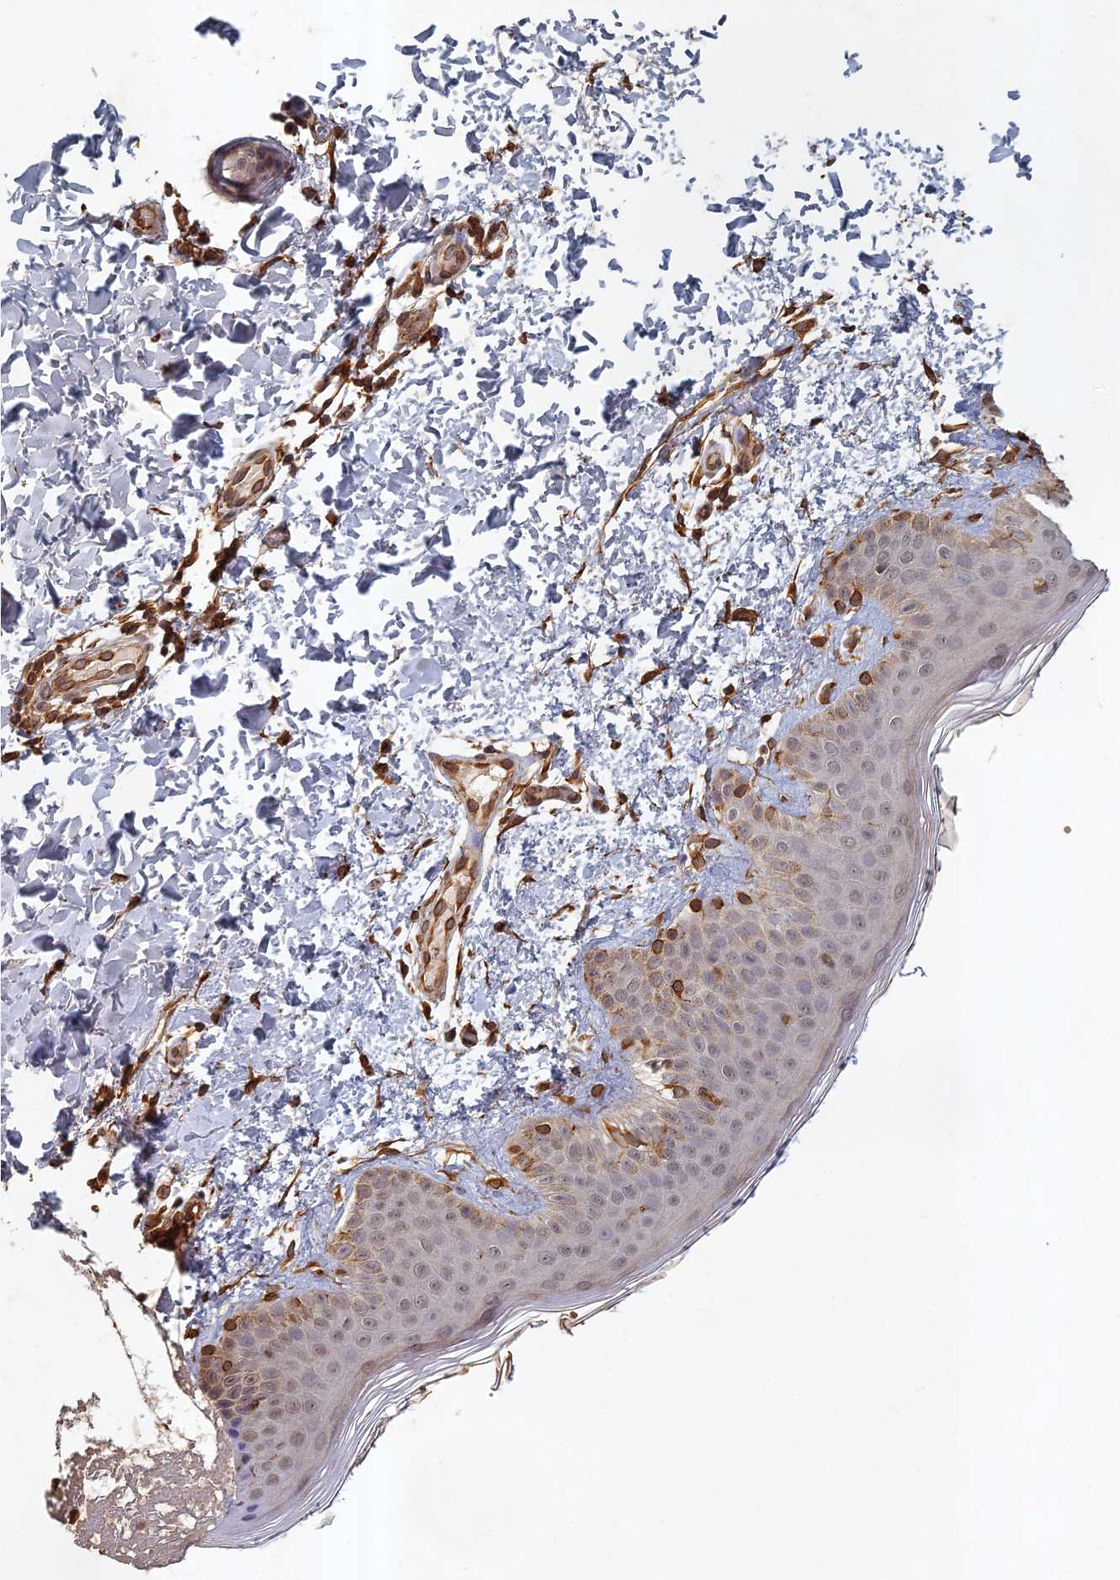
{"staining": {"intensity": "moderate", "quantity": "25%-75%", "location": "cytoplasmic/membranous,nuclear"}, "tissue": "skin", "cell_type": "Fibroblasts", "image_type": "normal", "snomed": [{"axis": "morphology", "description": "Normal tissue, NOS"}, {"axis": "topography", "description": "Skin"}], "caption": "Immunohistochemistry histopathology image of benign skin stained for a protein (brown), which displays medium levels of moderate cytoplasmic/membranous,nuclear staining in about 25%-75% of fibroblasts.", "gene": "ABCB10", "patient": {"sex": "male", "age": 36}}